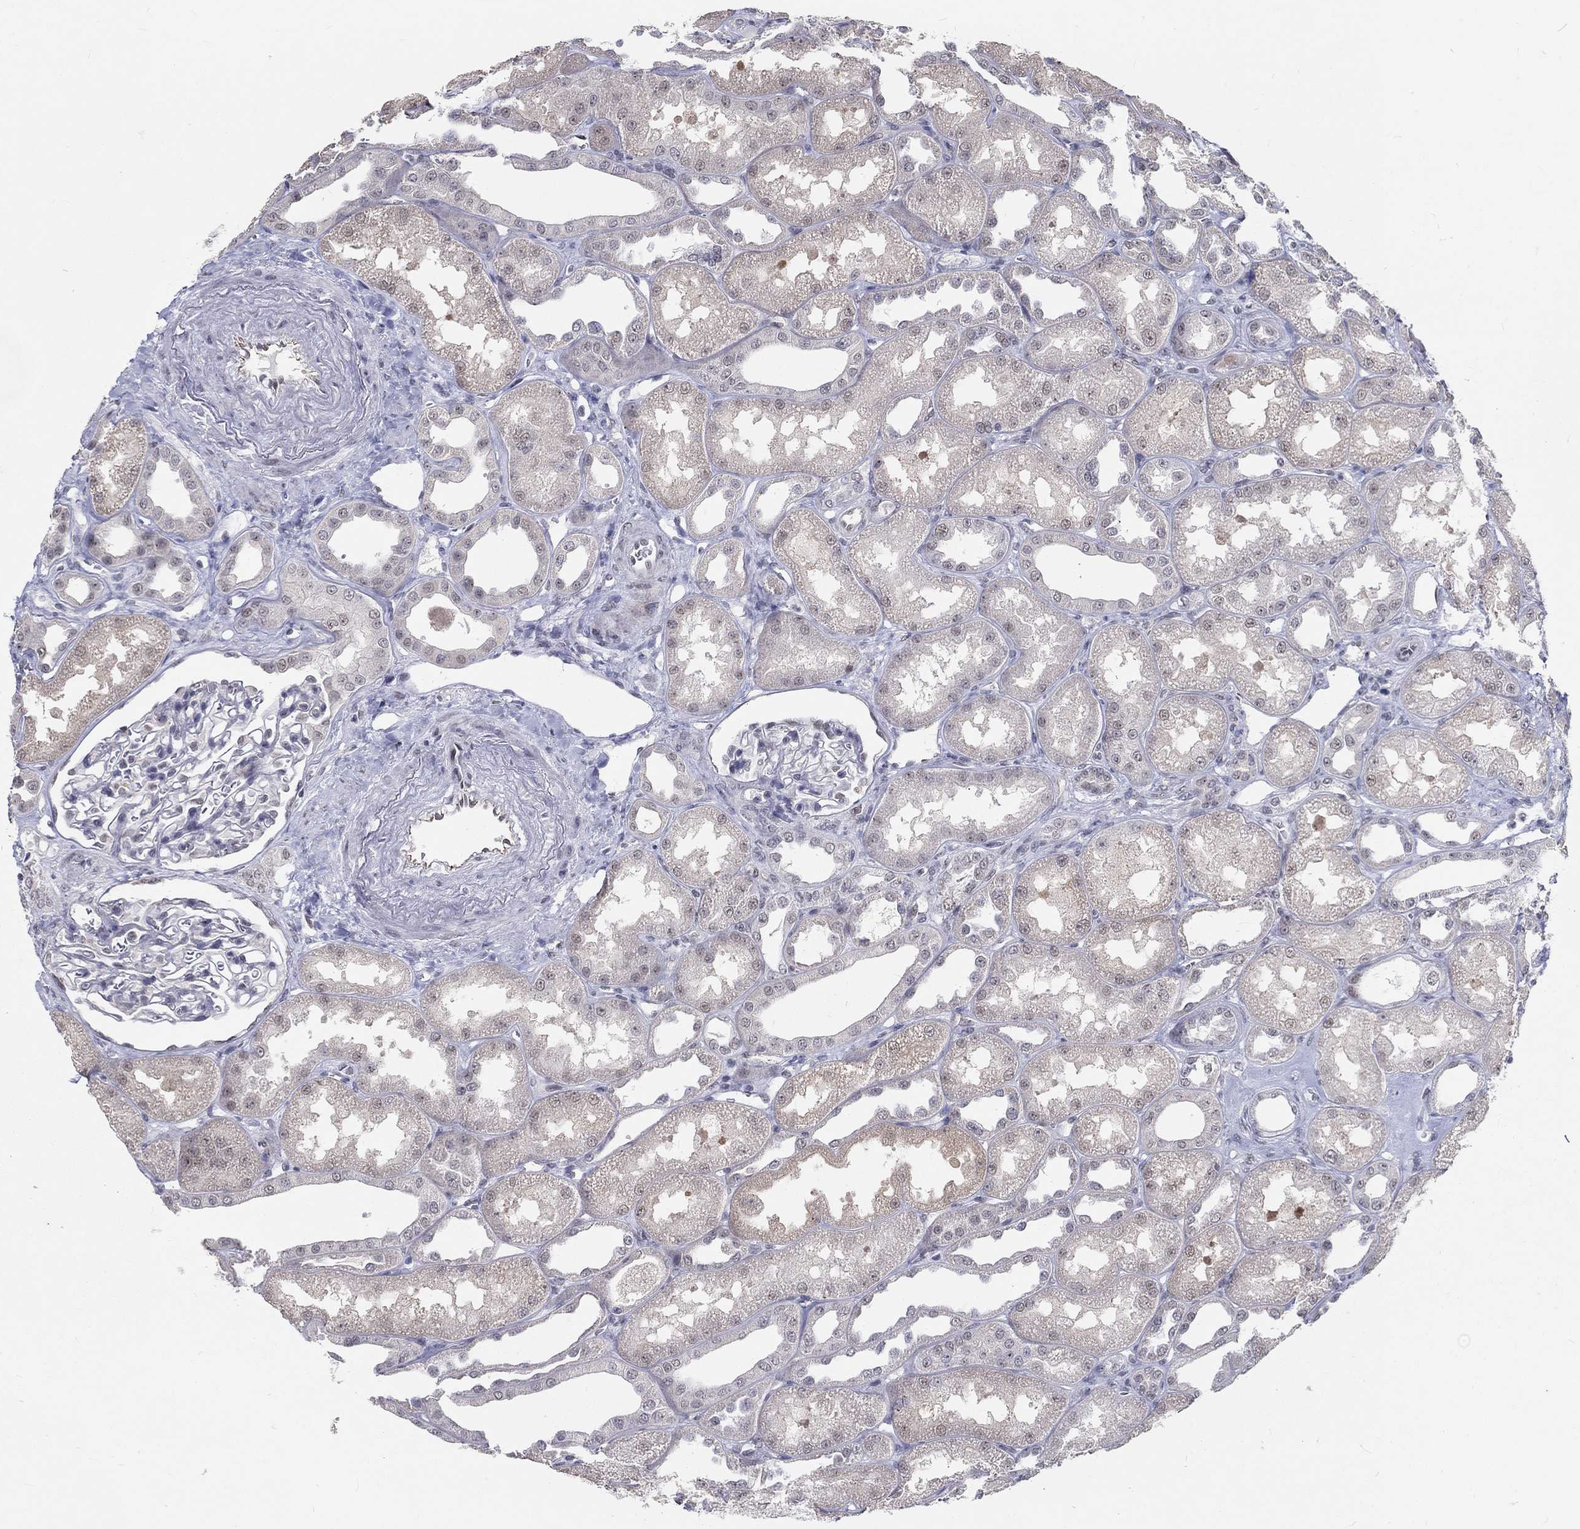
{"staining": {"intensity": "negative", "quantity": "none", "location": "none"}, "tissue": "kidney", "cell_type": "Cells in glomeruli", "image_type": "normal", "snomed": [{"axis": "morphology", "description": "Normal tissue, NOS"}, {"axis": "topography", "description": "Kidney"}], "caption": "An immunohistochemistry (IHC) micrograph of unremarkable kidney is shown. There is no staining in cells in glomeruli of kidney.", "gene": "ZBED1", "patient": {"sex": "male", "age": 61}}